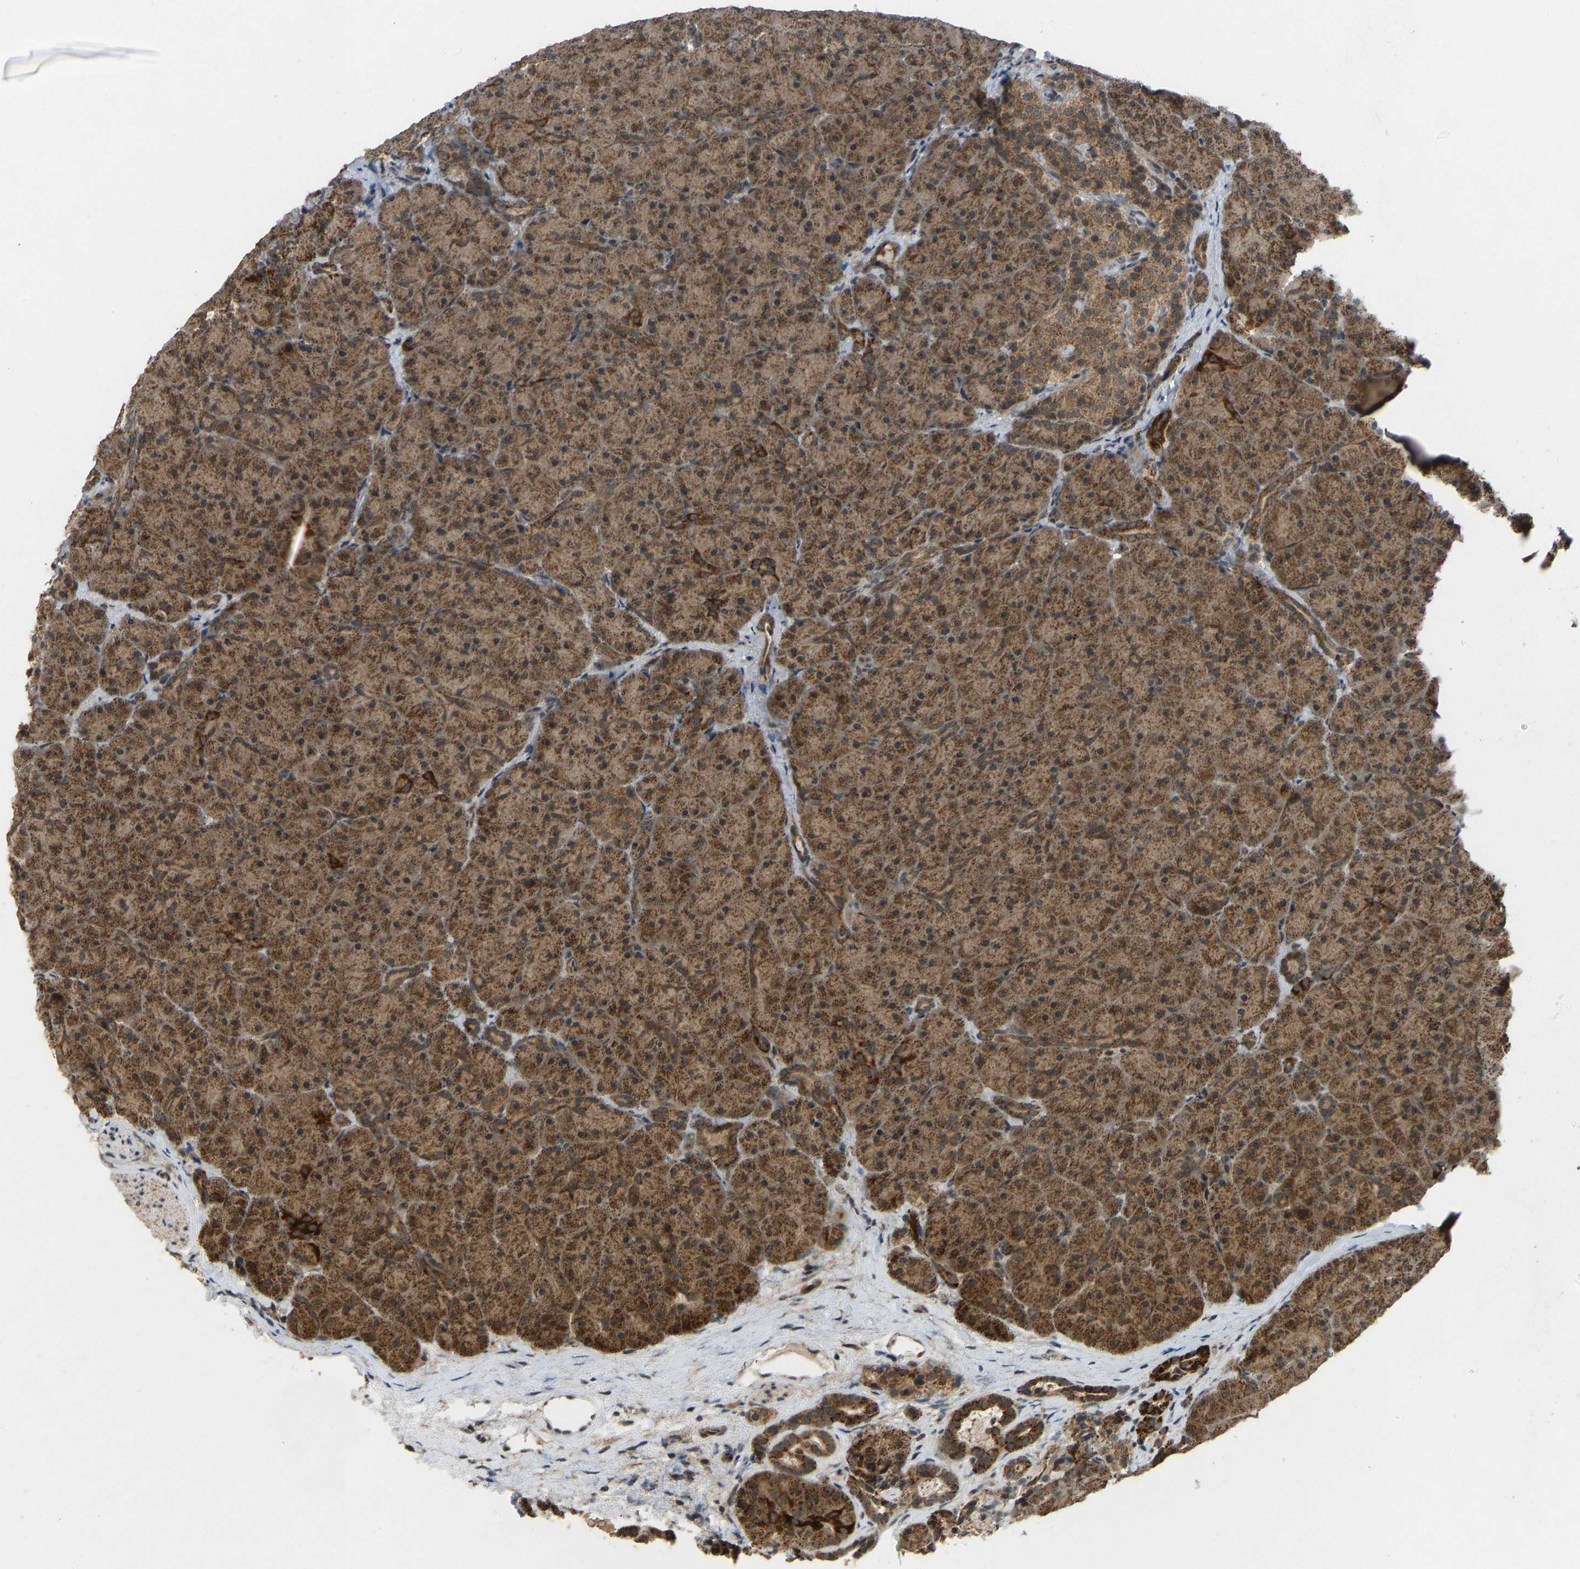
{"staining": {"intensity": "moderate", "quantity": ">75%", "location": "cytoplasmic/membranous"}, "tissue": "pancreas", "cell_type": "Exocrine glandular cells", "image_type": "normal", "snomed": [{"axis": "morphology", "description": "Normal tissue, NOS"}, {"axis": "topography", "description": "Pancreas"}], "caption": "Pancreas was stained to show a protein in brown. There is medium levels of moderate cytoplasmic/membranous staining in approximately >75% of exocrine glandular cells. The protein is shown in brown color, while the nuclei are stained blue.", "gene": "ACADS", "patient": {"sex": "male", "age": 66}}